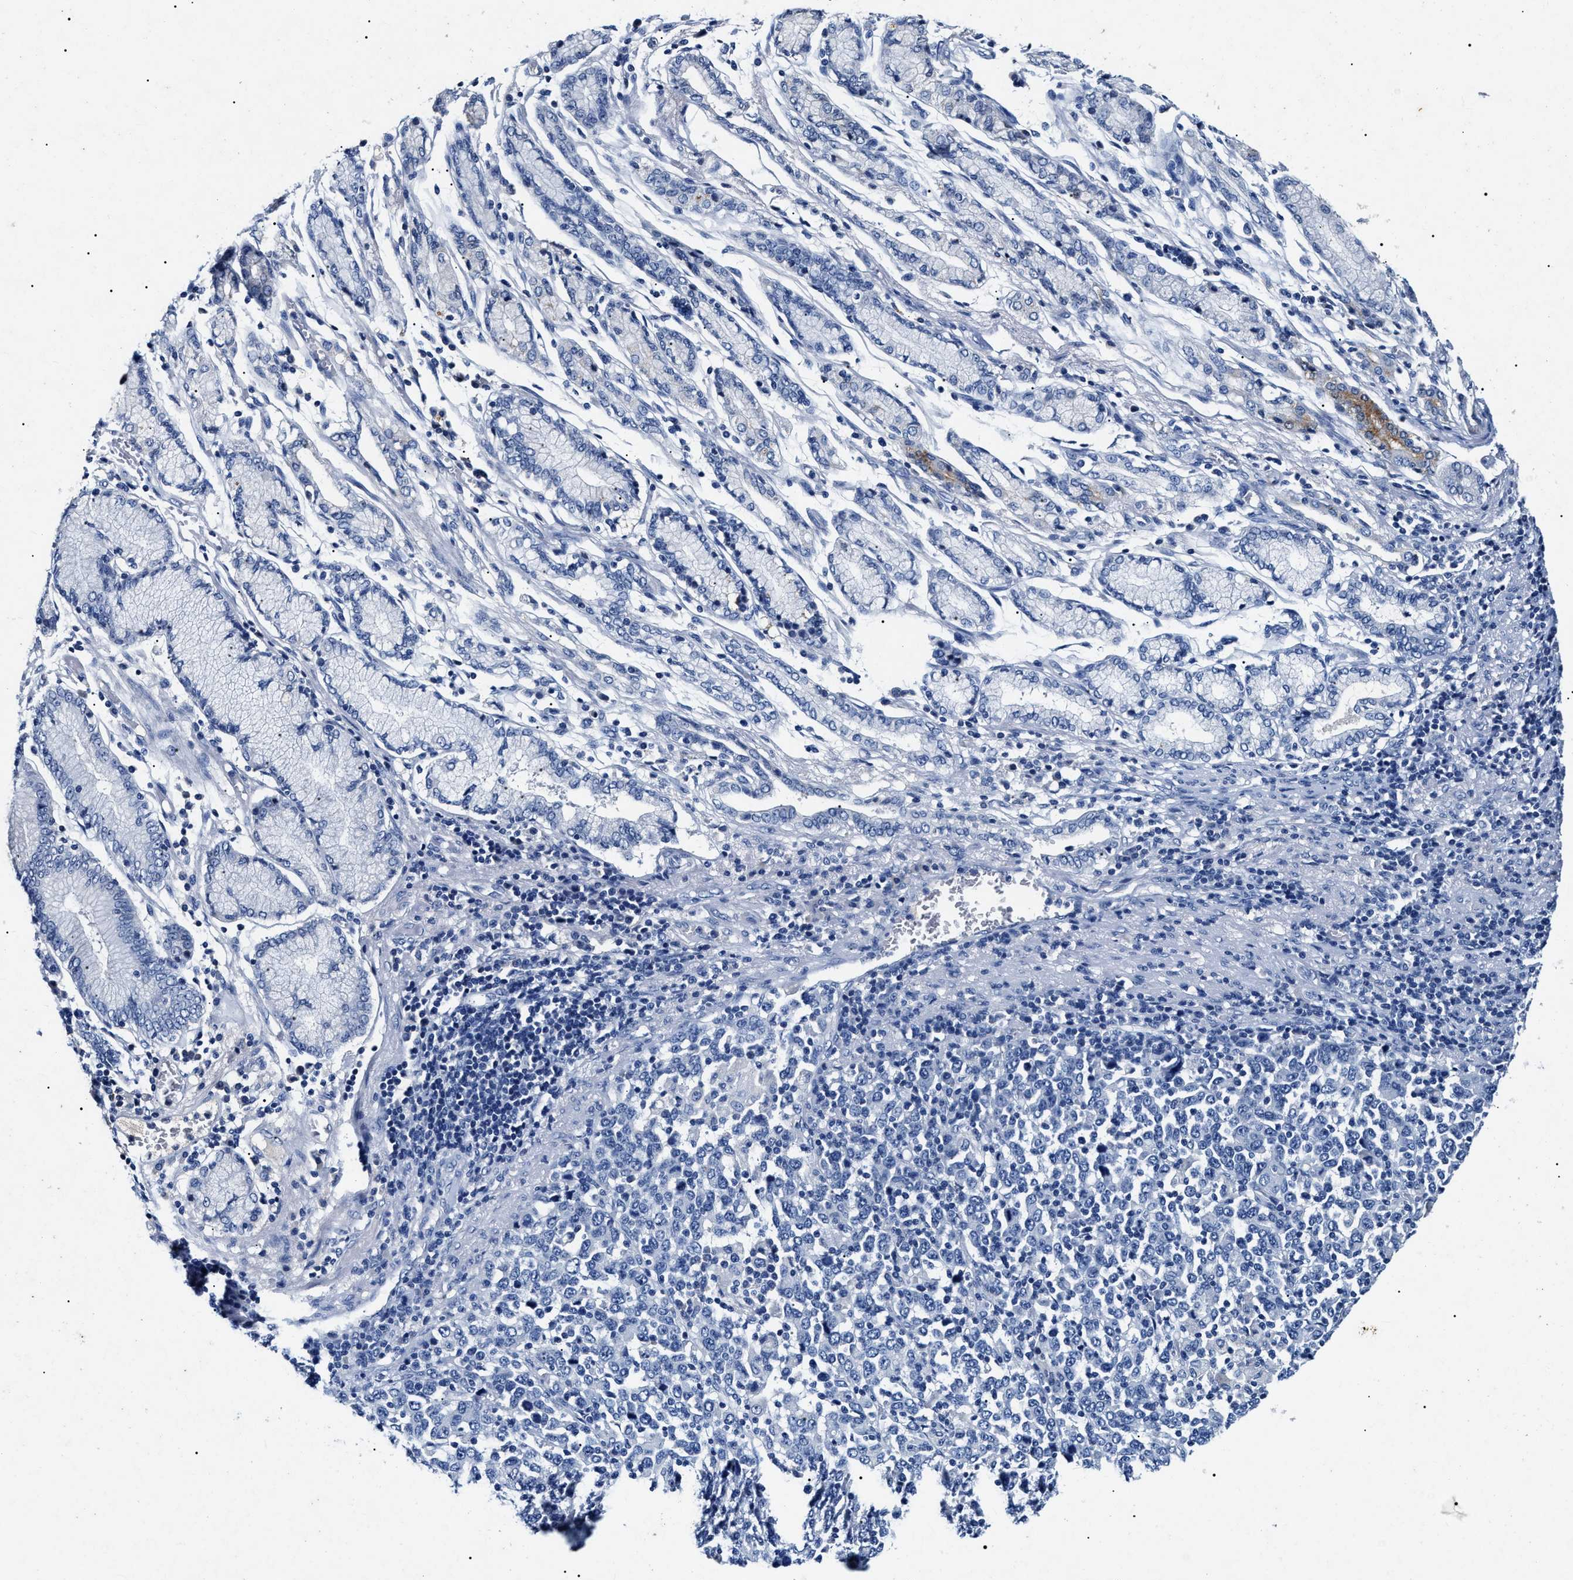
{"staining": {"intensity": "negative", "quantity": "none", "location": "none"}, "tissue": "stomach cancer", "cell_type": "Tumor cells", "image_type": "cancer", "snomed": [{"axis": "morphology", "description": "Adenocarcinoma, NOS"}, {"axis": "topography", "description": "Stomach, upper"}], "caption": "The image shows no significant positivity in tumor cells of stomach adenocarcinoma. Brightfield microscopy of IHC stained with DAB (brown) and hematoxylin (blue), captured at high magnification.", "gene": "LRRC8E", "patient": {"sex": "male", "age": 69}}